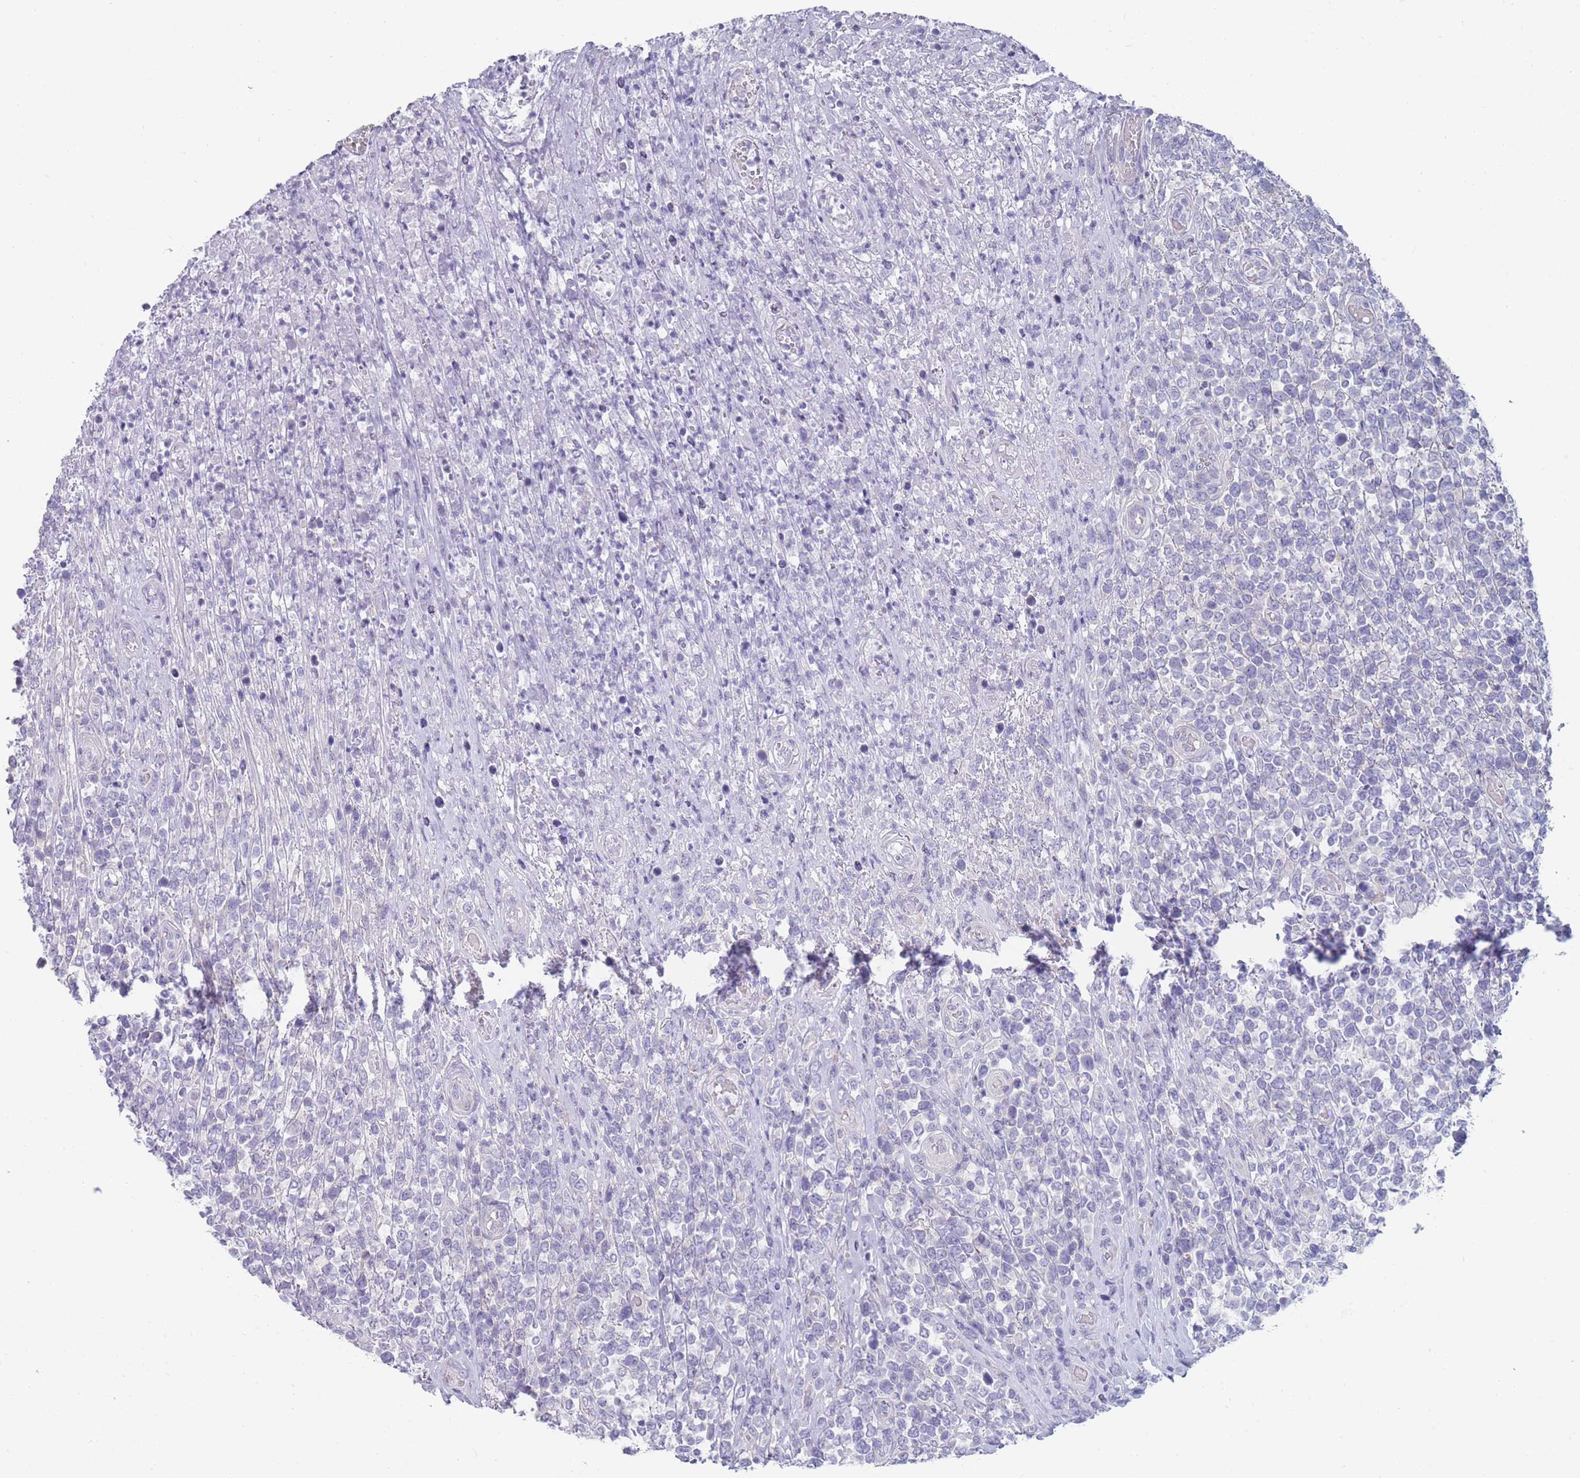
{"staining": {"intensity": "negative", "quantity": "none", "location": "none"}, "tissue": "lymphoma", "cell_type": "Tumor cells", "image_type": "cancer", "snomed": [{"axis": "morphology", "description": "Malignant lymphoma, non-Hodgkin's type, High grade"}, {"axis": "topography", "description": "Soft tissue"}], "caption": "There is no significant expression in tumor cells of malignant lymphoma, non-Hodgkin's type (high-grade).", "gene": "PIGU", "patient": {"sex": "female", "age": 56}}